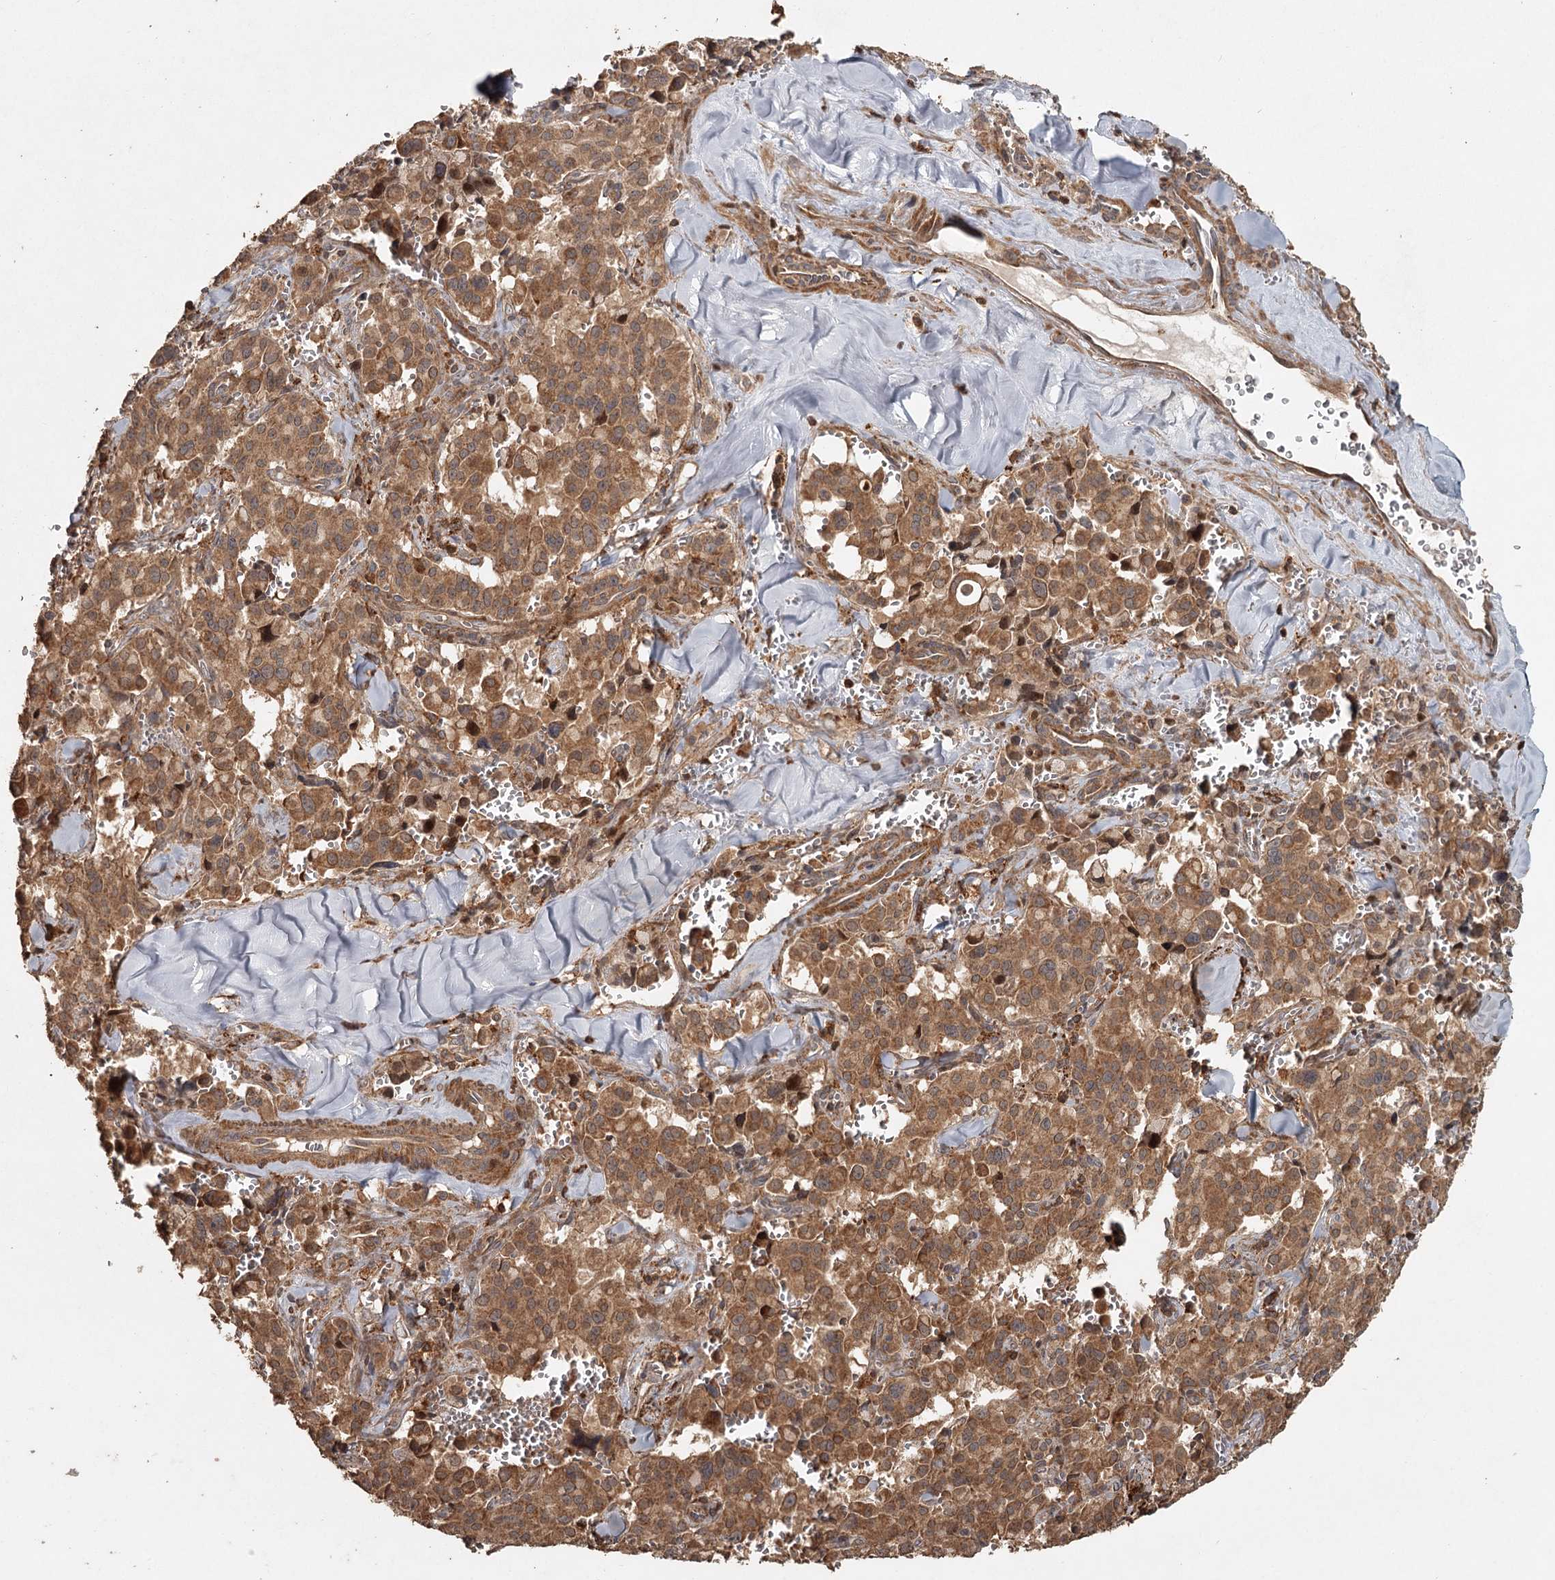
{"staining": {"intensity": "moderate", "quantity": ">75%", "location": "cytoplasmic/membranous"}, "tissue": "pancreatic cancer", "cell_type": "Tumor cells", "image_type": "cancer", "snomed": [{"axis": "morphology", "description": "Adenocarcinoma, NOS"}, {"axis": "topography", "description": "Pancreas"}], "caption": "Immunohistochemical staining of human pancreatic adenocarcinoma reveals moderate cytoplasmic/membranous protein expression in approximately >75% of tumor cells.", "gene": "FAXC", "patient": {"sex": "male", "age": 65}}